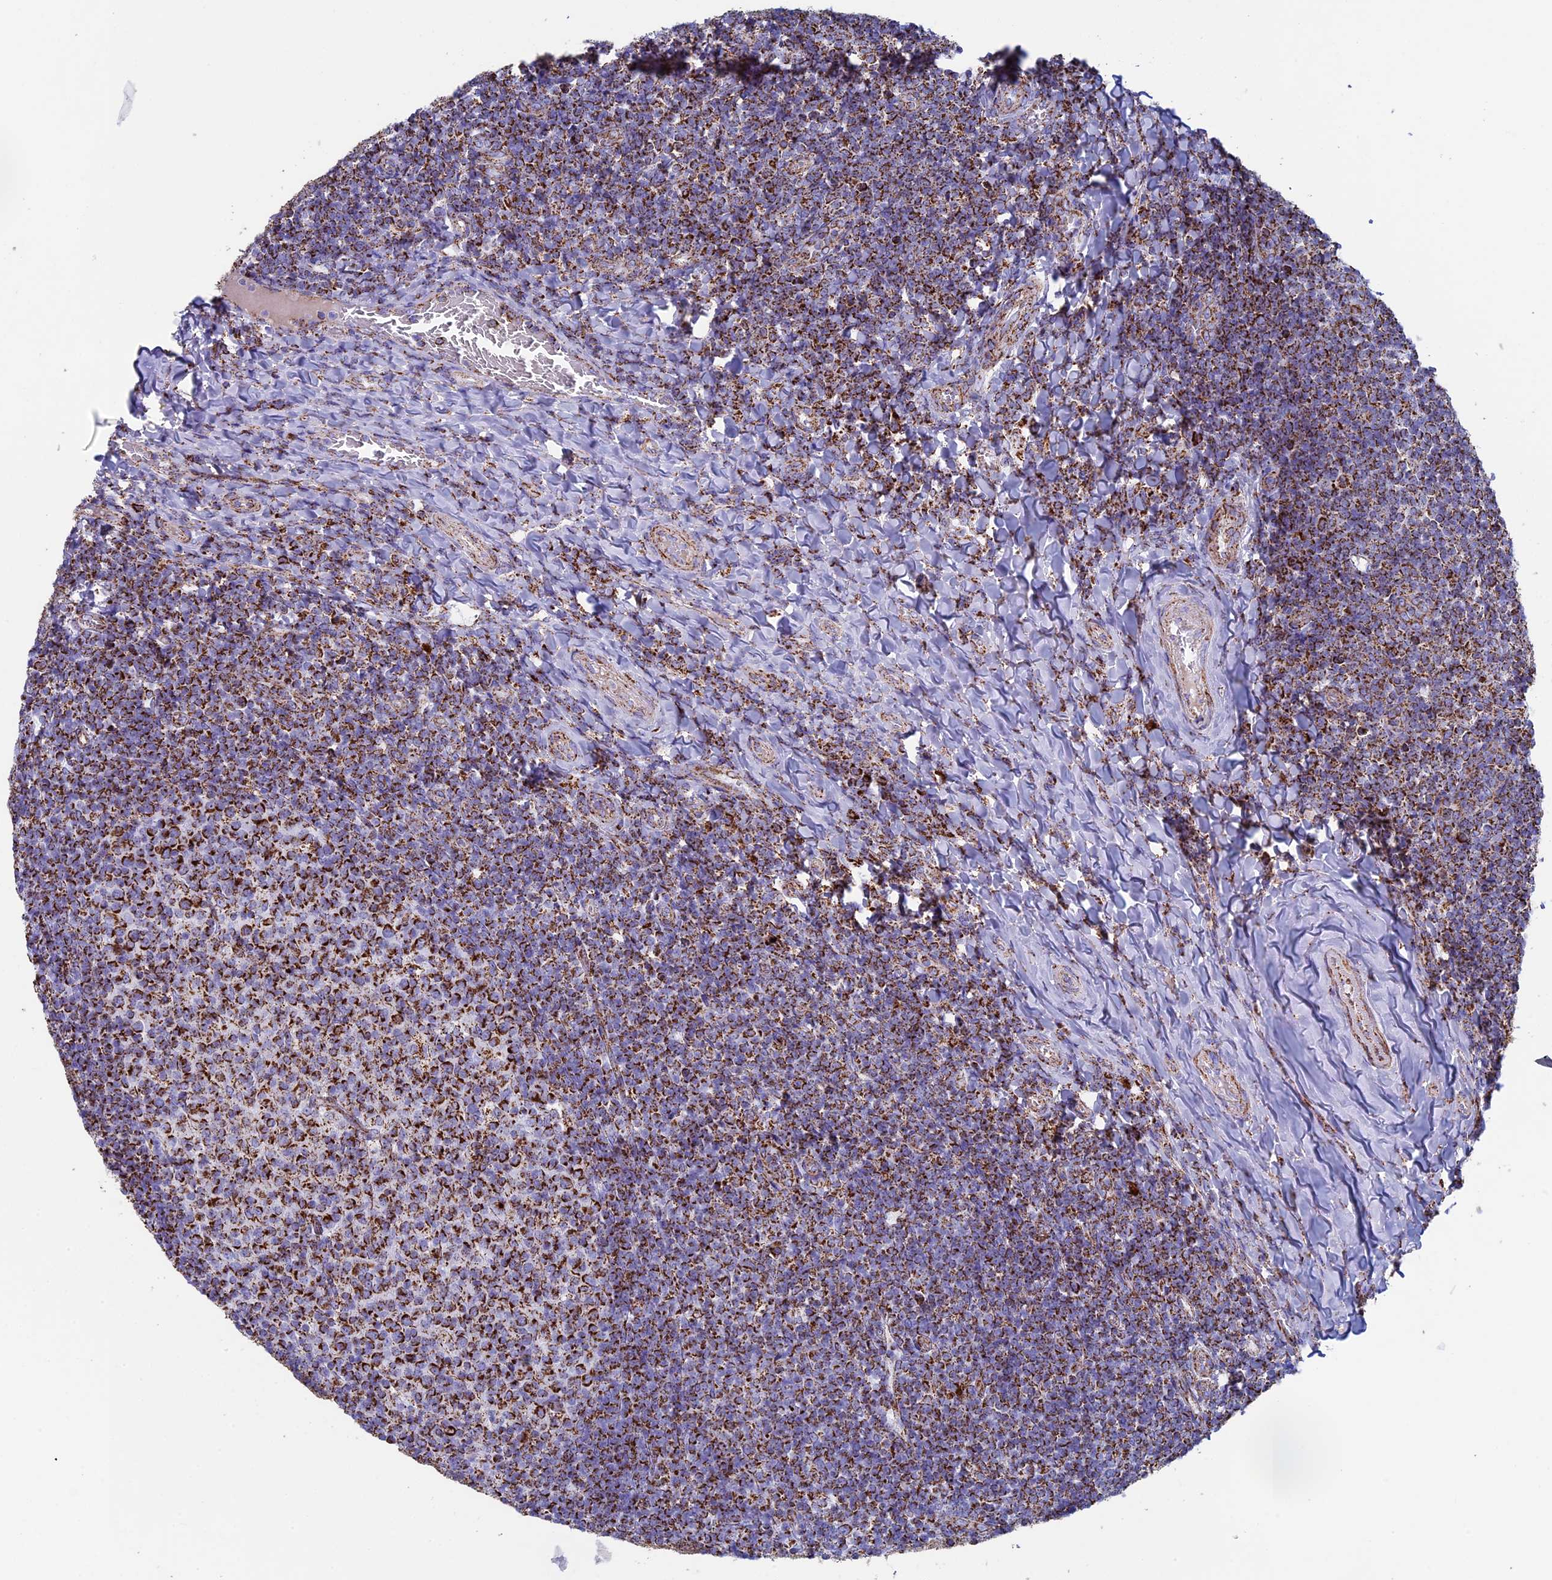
{"staining": {"intensity": "strong", "quantity": ">75%", "location": "cytoplasmic/membranous"}, "tissue": "tonsil", "cell_type": "Germinal center cells", "image_type": "normal", "snomed": [{"axis": "morphology", "description": "Normal tissue, NOS"}, {"axis": "topography", "description": "Tonsil"}], "caption": "Immunohistochemistry (IHC) of unremarkable human tonsil displays high levels of strong cytoplasmic/membranous expression in approximately >75% of germinal center cells.", "gene": "UQCRFS1", "patient": {"sex": "female", "age": 10}}